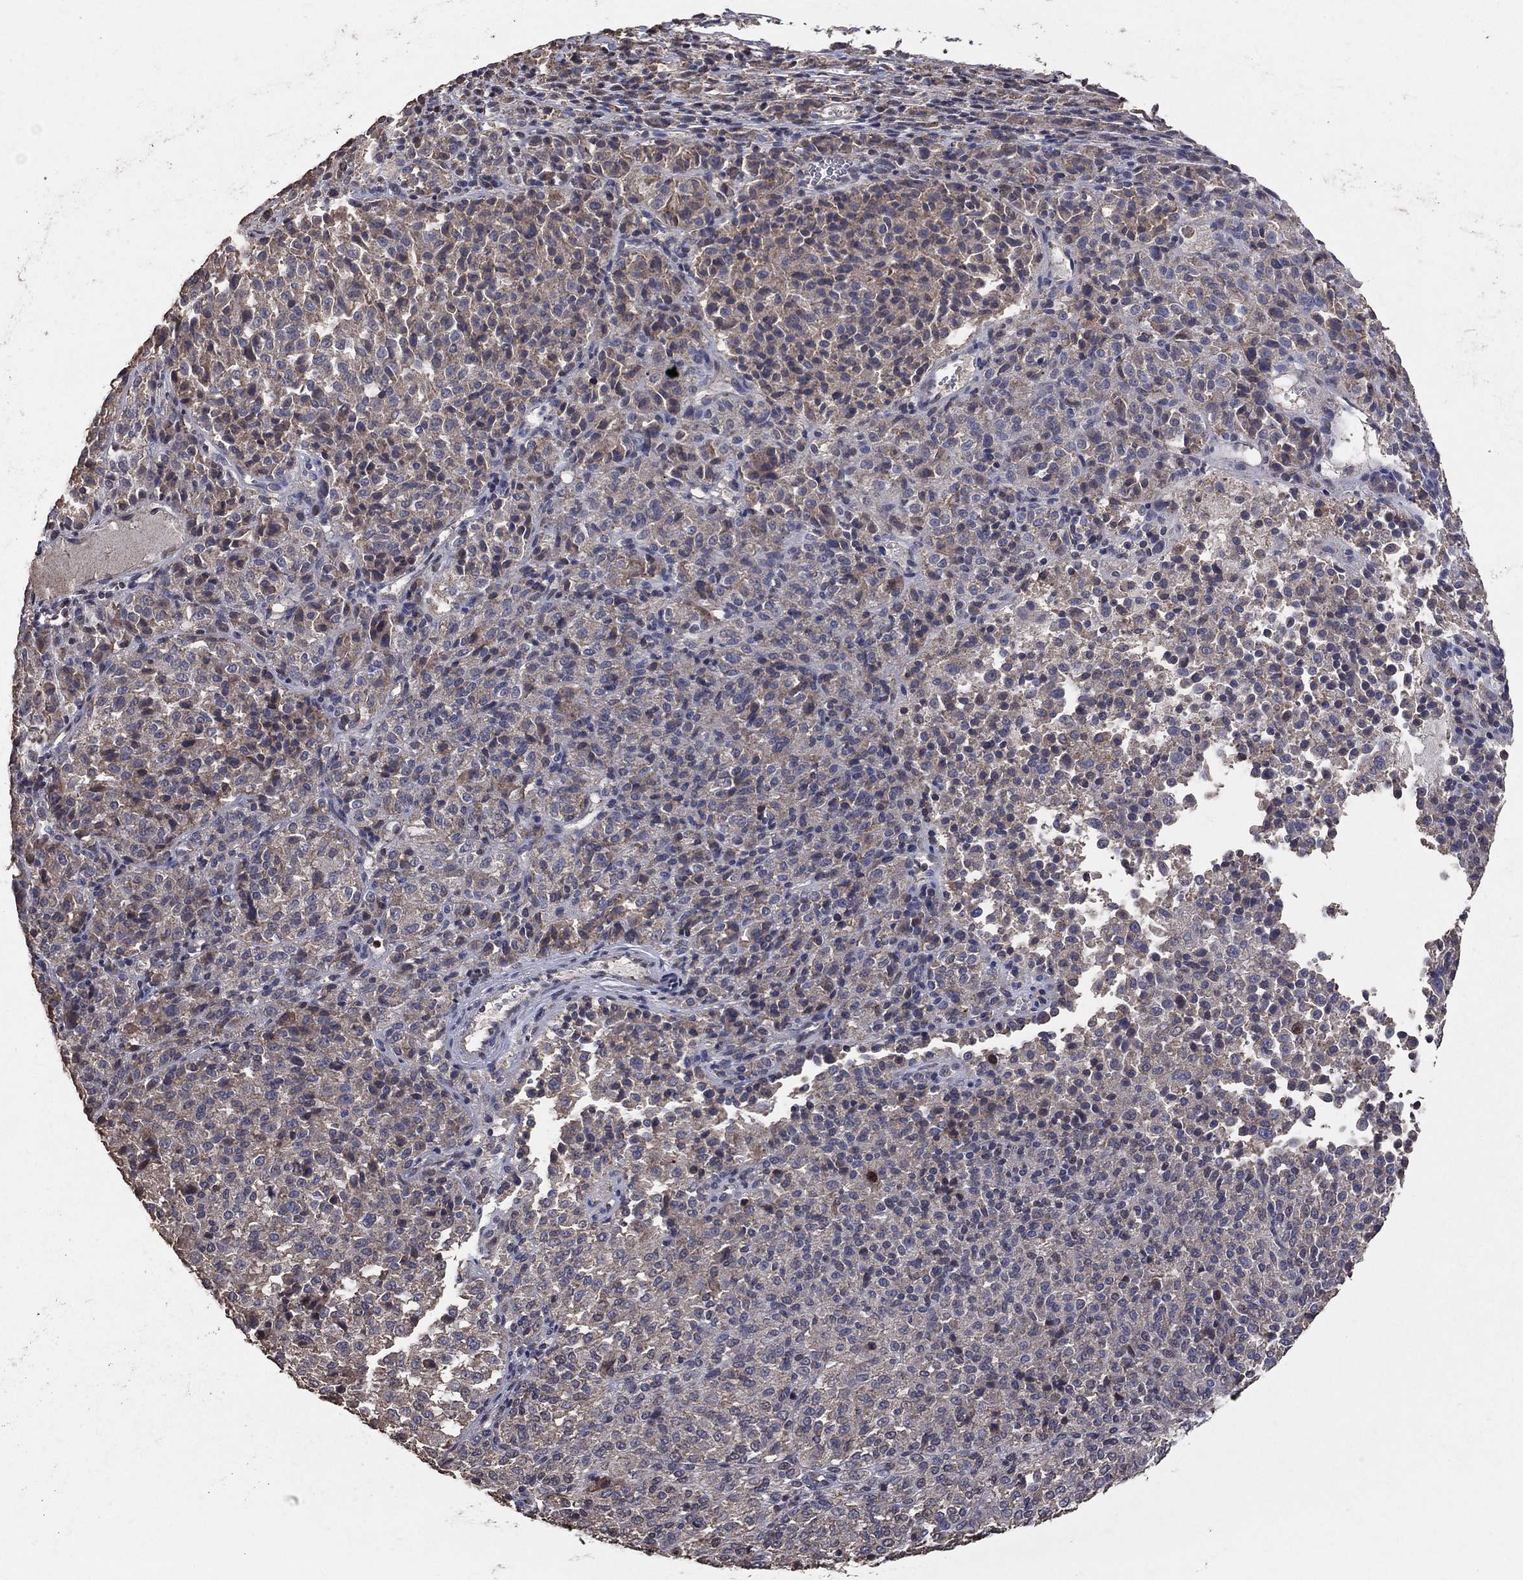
{"staining": {"intensity": "weak", "quantity": "<25%", "location": "cytoplasmic/membranous"}, "tissue": "melanoma", "cell_type": "Tumor cells", "image_type": "cancer", "snomed": [{"axis": "morphology", "description": "Malignant melanoma, Metastatic site"}, {"axis": "topography", "description": "Brain"}], "caption": "A high-resolution image shows immunohistochemistry staining of melanoma, which shows no significant staining in tumor cells.", "gene": "LY6K", "patient": {"sex": "female", "age": 56}}